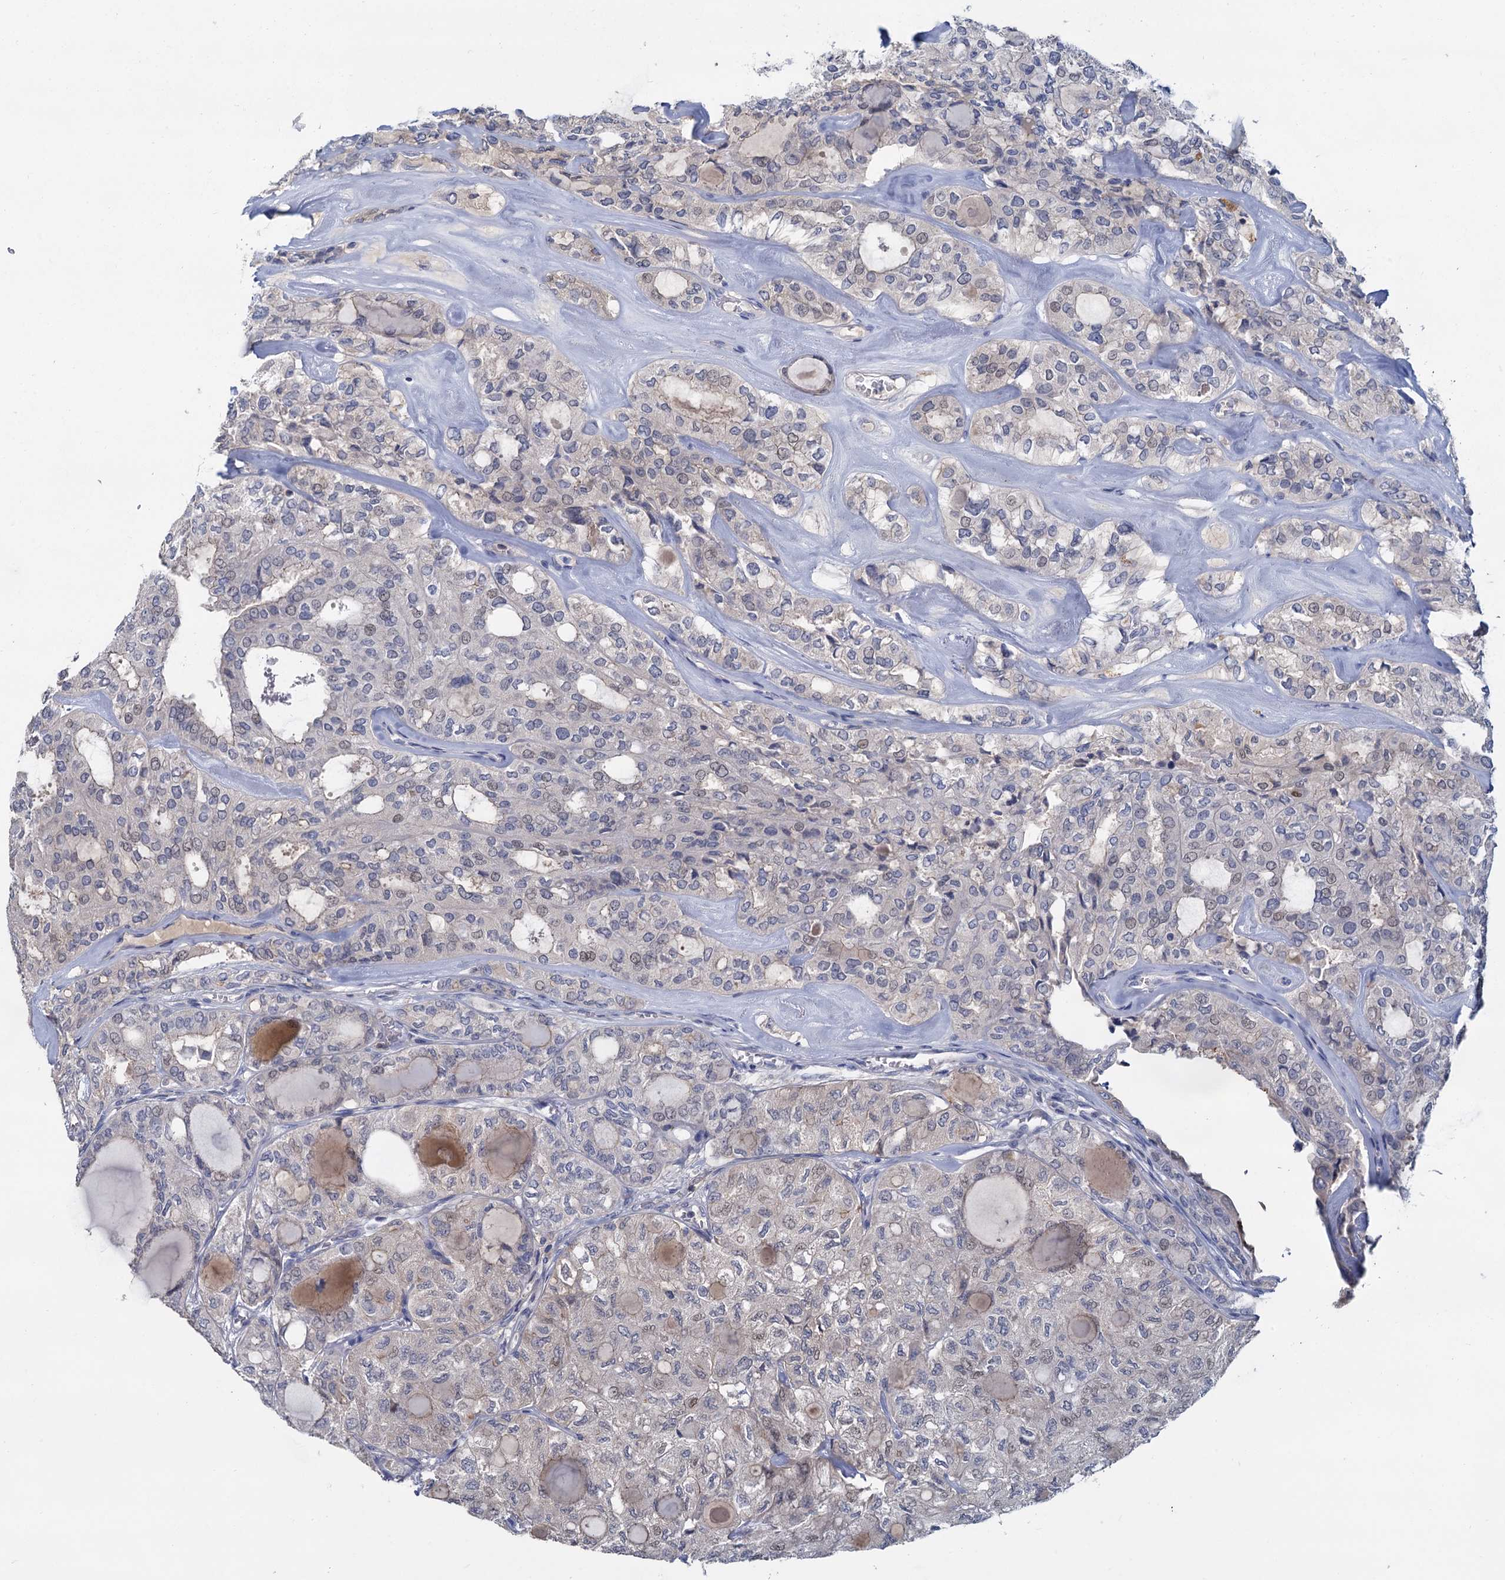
{"staining": {"intensity": "negative", "quantity": "none", "location": "none"}, "tissue": "thyroid cancer", "cell_type": "Tumor cells", "image_type": "cancer", "snomed": [{"axis": "morphology", "description": "Follicular adenoma carcinoma, NOS"}, {"axis": "topography", "description": "Thyroid gland"}], "caption": "An immunohistochemistry (IHC) image of thyroid cancer (follicular adenoma carcinoma) is shown. There is no staining in tumor cells of thyroid cancer (follicular adenoma carcinoma).", "gene": "ACSM3", "patient": {"sex": "male", "age": 75}}